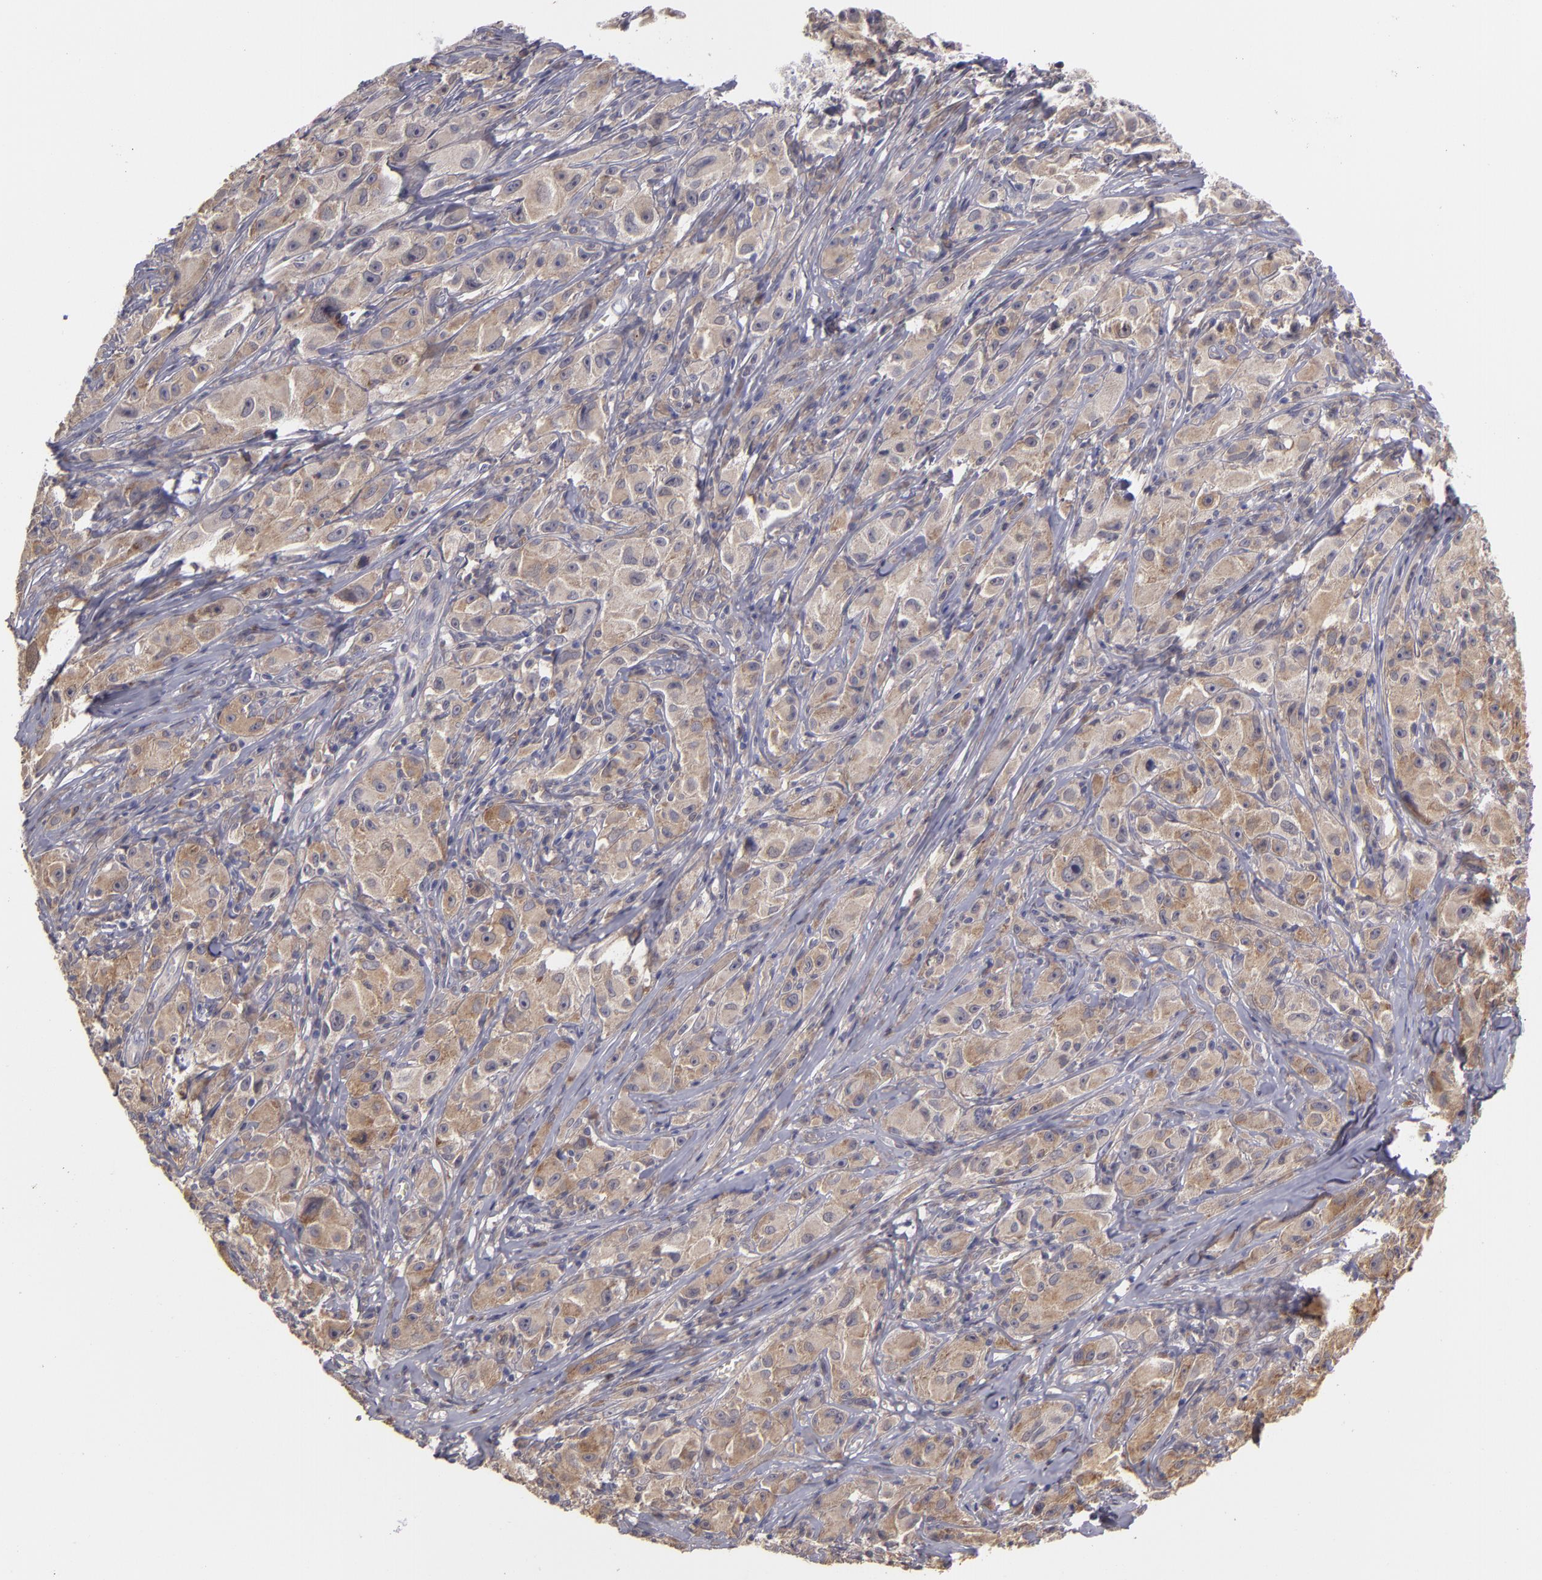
{"staining": {"intensity": "moderate", "quantity": ">75%", "location": "cytoplasmic/membranous"}, "tissue": "melanoma", "cell_type": "Tumor cells", "image_type": "cancer", "snomed": [{"axis": "morphology", "description": "Malignant melanoma, NOS"}, {"axis": "topography", "description": "Skin"}], "caption": "Protein expression analysis of malignant melanoma exhibits moderate cytoplasmic/membranous staining in approximately >75% of tumor cells.", "gene": "MTHFD1", "patient": {"sex": "male", "age": 56}}